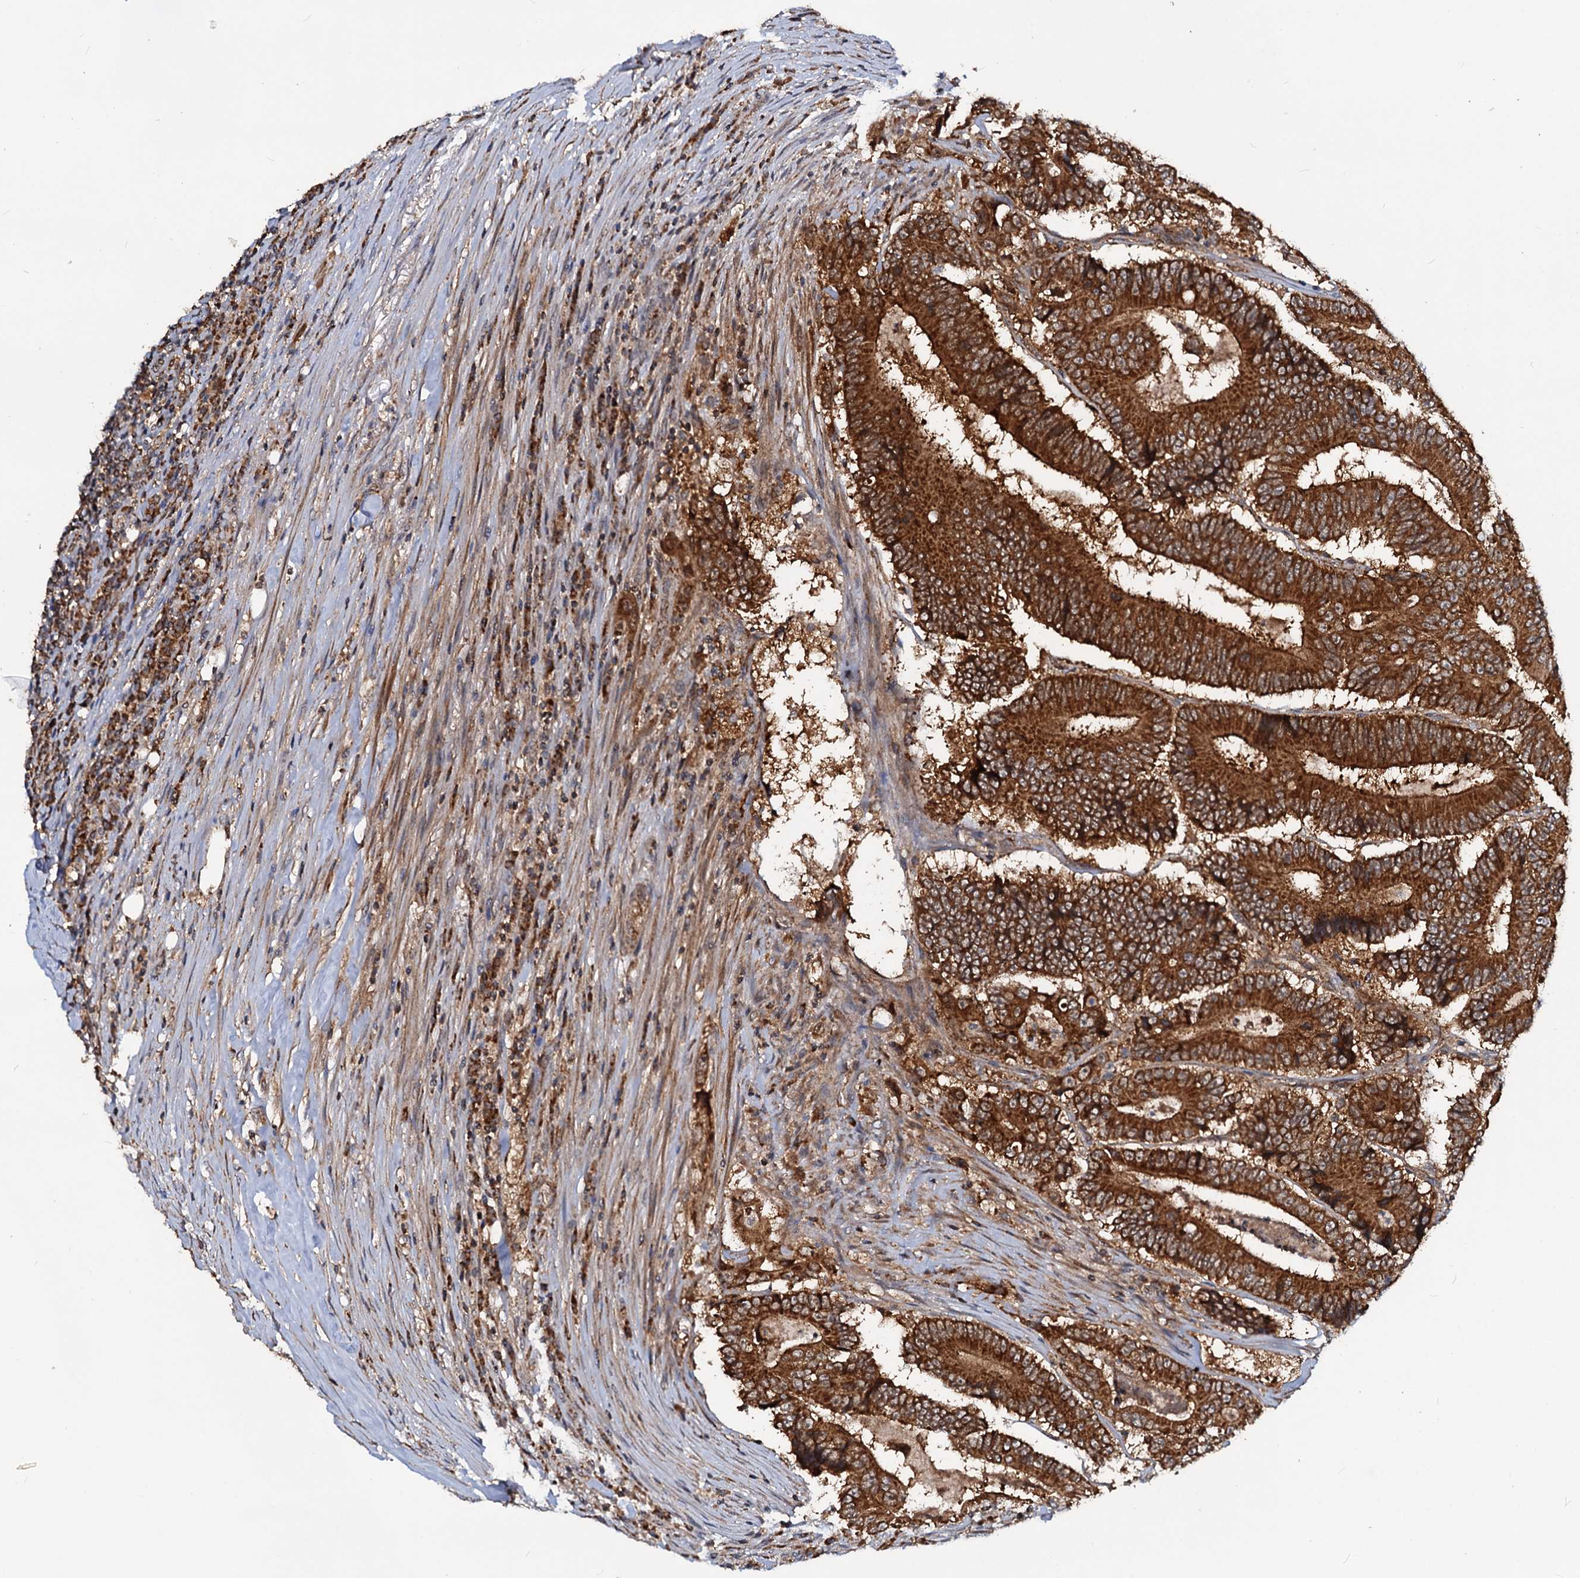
{"staining": {"intensity": "strong", "quantity": ">75%", "location": "cytoplasmic/membranous"}, "tissue": "colorectal cancer", "cell_type": "Tumor cells", "image_type": "cancer", "snomed": [{"axis": "morphology", "description": "Adenocarcinoma, NOS"}, {"axis": "topography", "description": "Colon"}], "caption": "This histopathology image demonstrates colorectal adenocarcinoma stained with immunohistochemistry to label a protein in brown. The cytoplasmic/membranous of tumor cells show strong positivity for the protein. Nuclei are counter-stained blue.", "gene": "CEP76", "patient": {"sex": "male", "age": 83}}